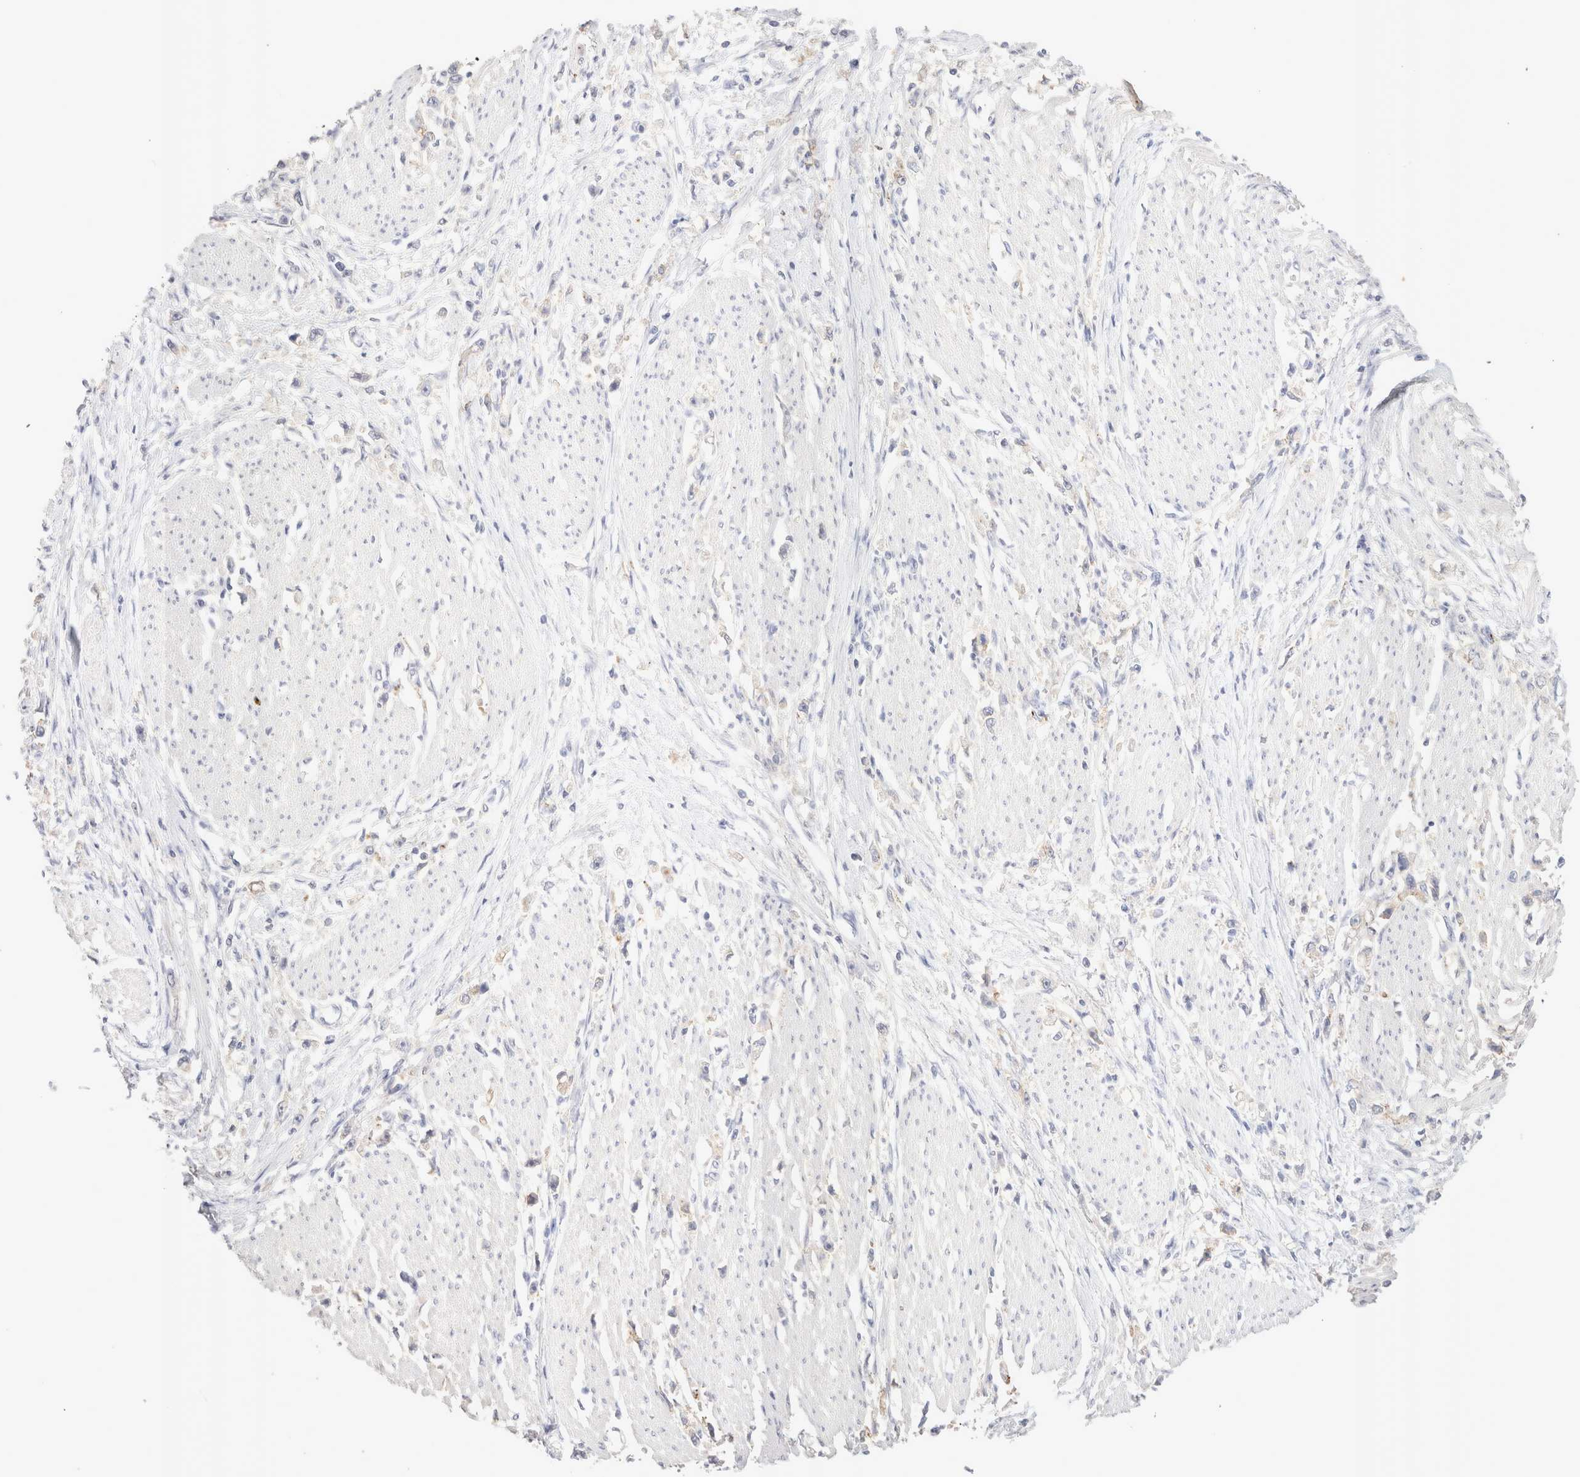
{"staining": {"intensity": "negative", "quantity": "none", "location": "none"}, "tissue": "stomach cancer", "cell_type": "Tumor cells", "image_type": "cancer", "snomed": [{"axis": "morphology", "description": "Adenocarcinoma, NOS"}, {"axis": "topography", "description": "Stomach"}], "caption": "A high-resolution histopathology image shows IHC staining of stomach adenocarcinoma, which displays no significant staining in tumor cells.", "gene": "EPCAM", "patient": {"sex": "female", "age": 59}}